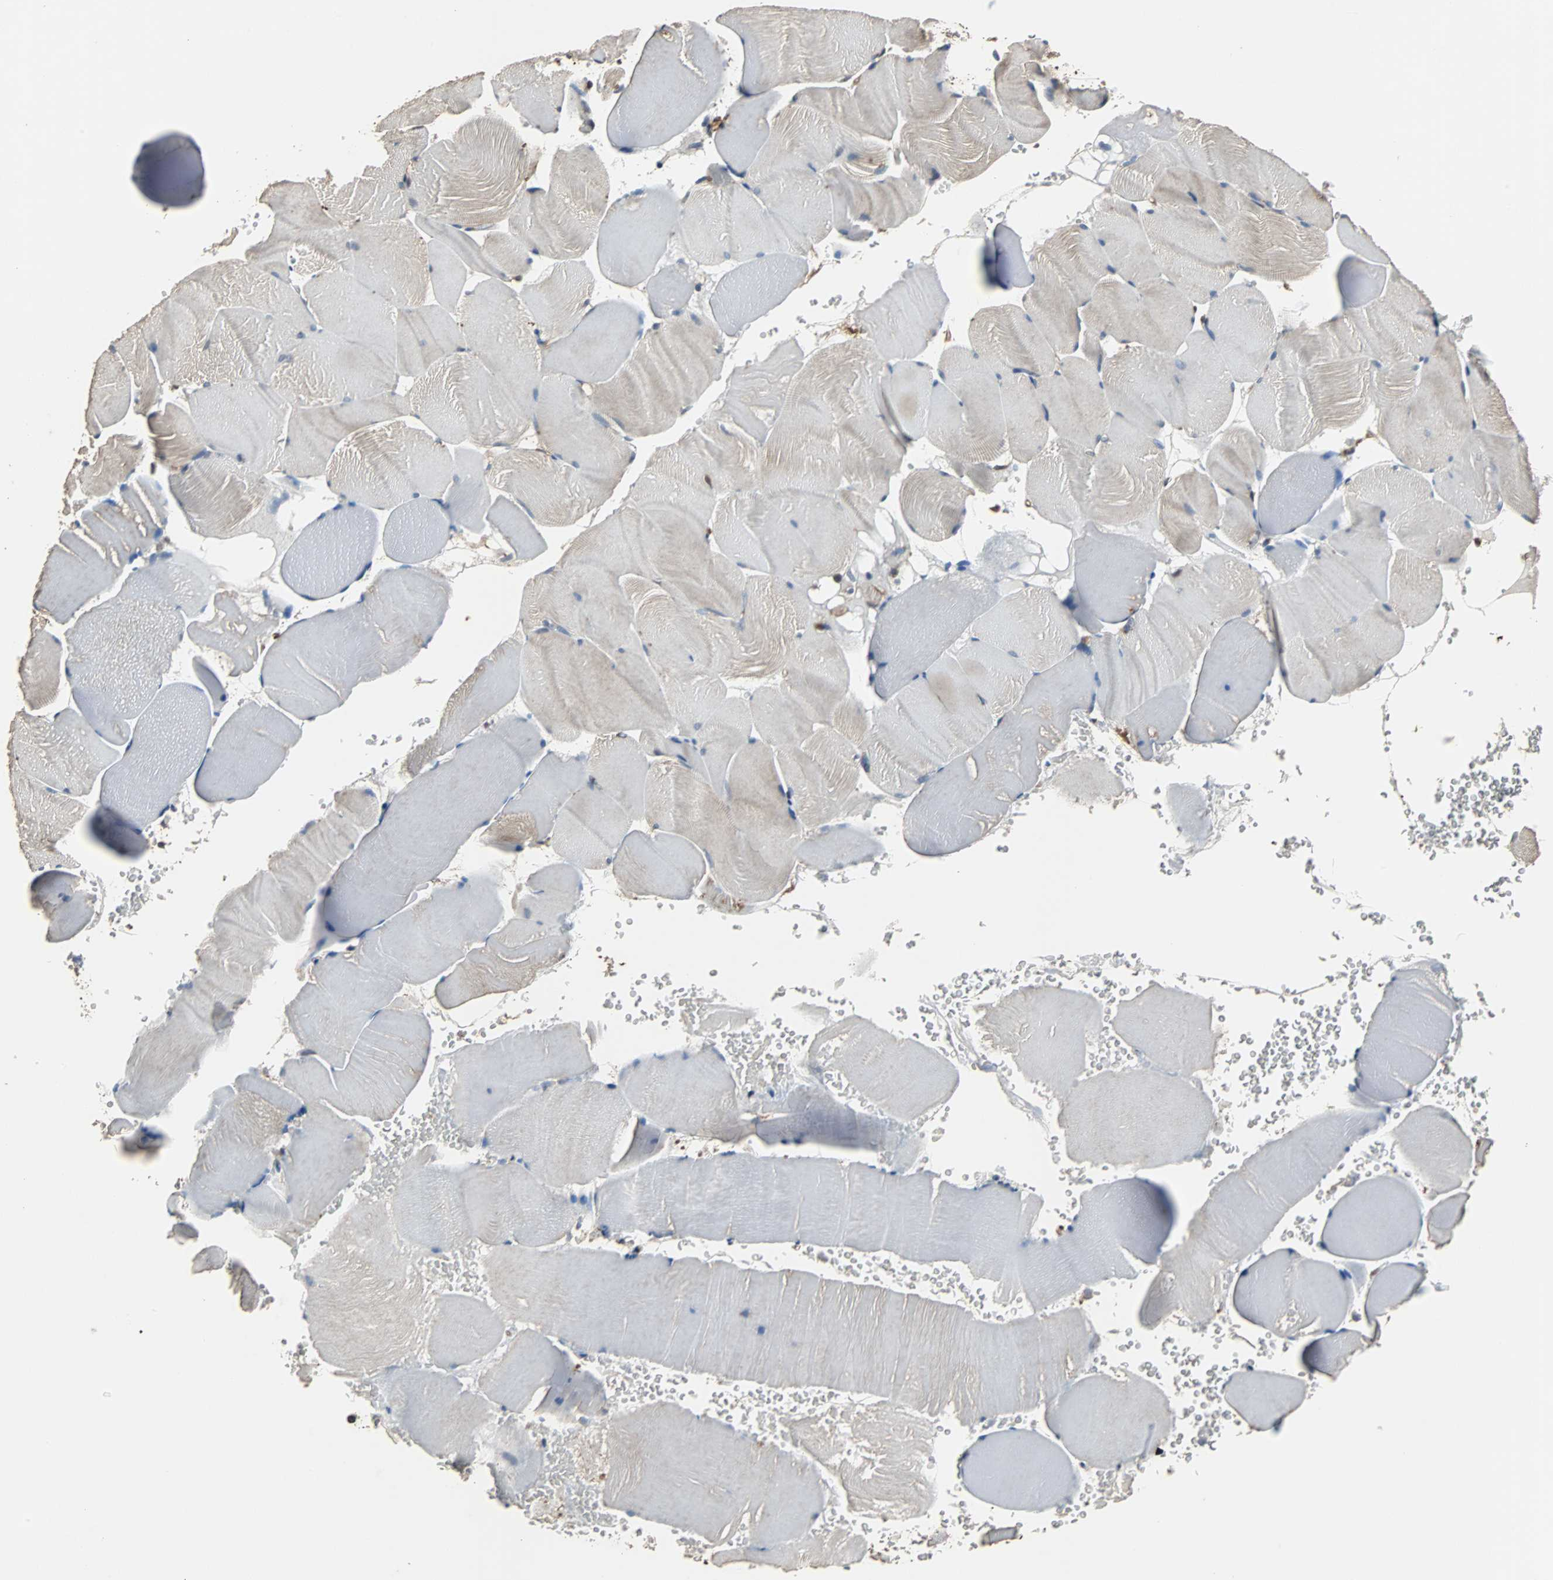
{"staining": {"intensity": "negative", "quantity": "none", "location": "none"}, "tissue": "skeletal muscle", "cell_type": "Myocytes", "image_type": "normal", "snomed": [{"axis": "morphology", "description": "Normal tissue, NOS"}, {"axis": "topography", "description": "Skeletal muscle"}], "caption": "IHC micrograph of unremarkable skeletal muscle: skeletal muscle stained with DAB shows no significant protein staining in myocytes. Brightfield microscopy of immunohistochemistry stained with DAB (brown) and hematoxylin (blue), captured at high magnification.", "gene": "NDRG1", "patient": {"sex": "male", "age": 62}}